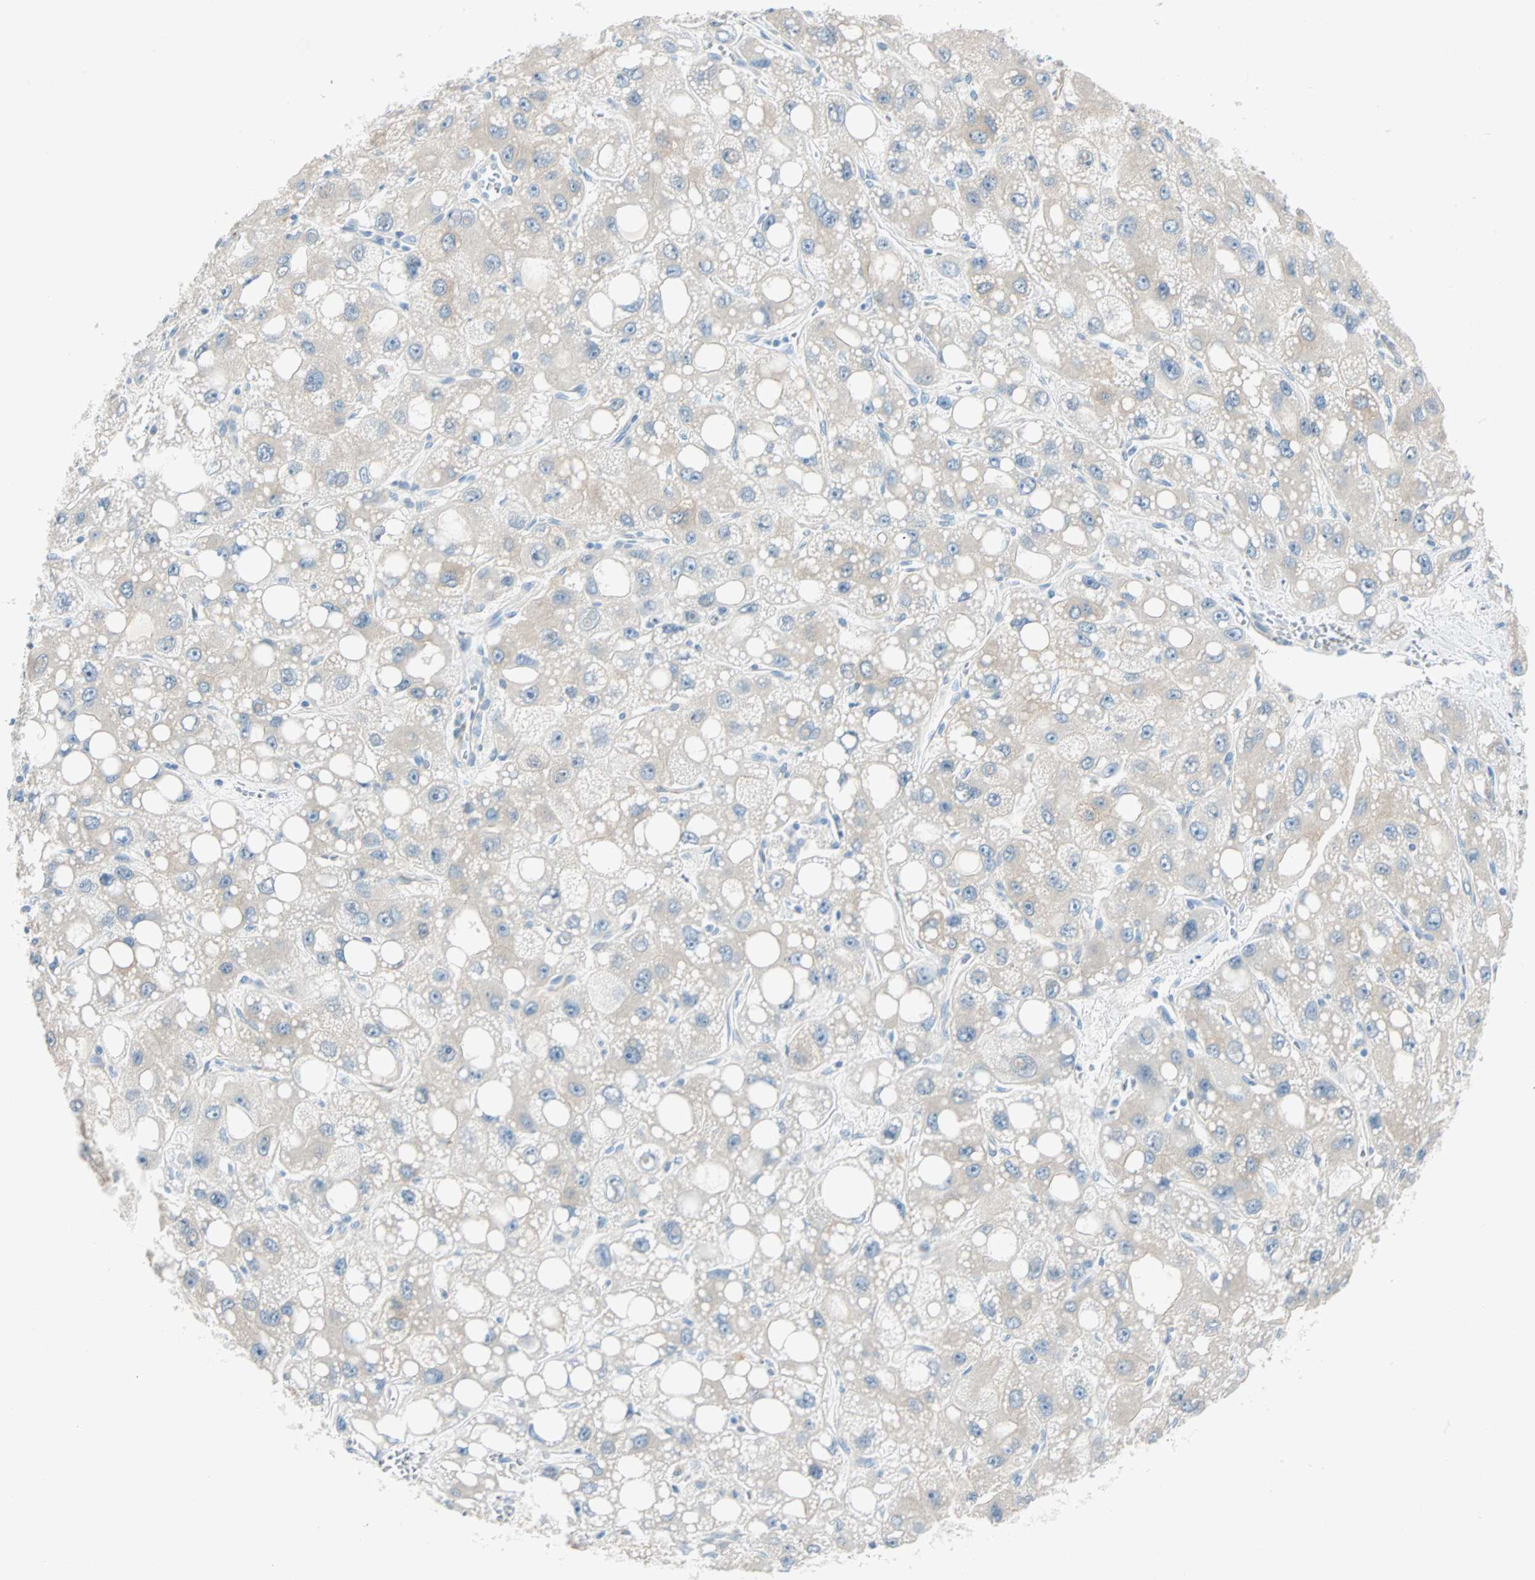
{"staining": {"intensity": "weak", "quantity": "25%-75%", "location": "cytoplasmic/membranous"}, "tissue": "liver cancer", "cell_type": "Tumor cells", "image_type": "cancer", "snomed": [{"axis": "morphology", "description": "Carcinoma, Hepatocellular, NOS"}, {"axis": "topography", "description": "Liver"}], "caption": "An IHC histopathology image of tumor tissue is shown. Protein staining in brown highlights weak cytoplasmic/membranous positivity in hepatocellular carcinoma (liver) within tumor cells.", "gene": "ATF6", "patient": {"sex": "male", "age": 55}}